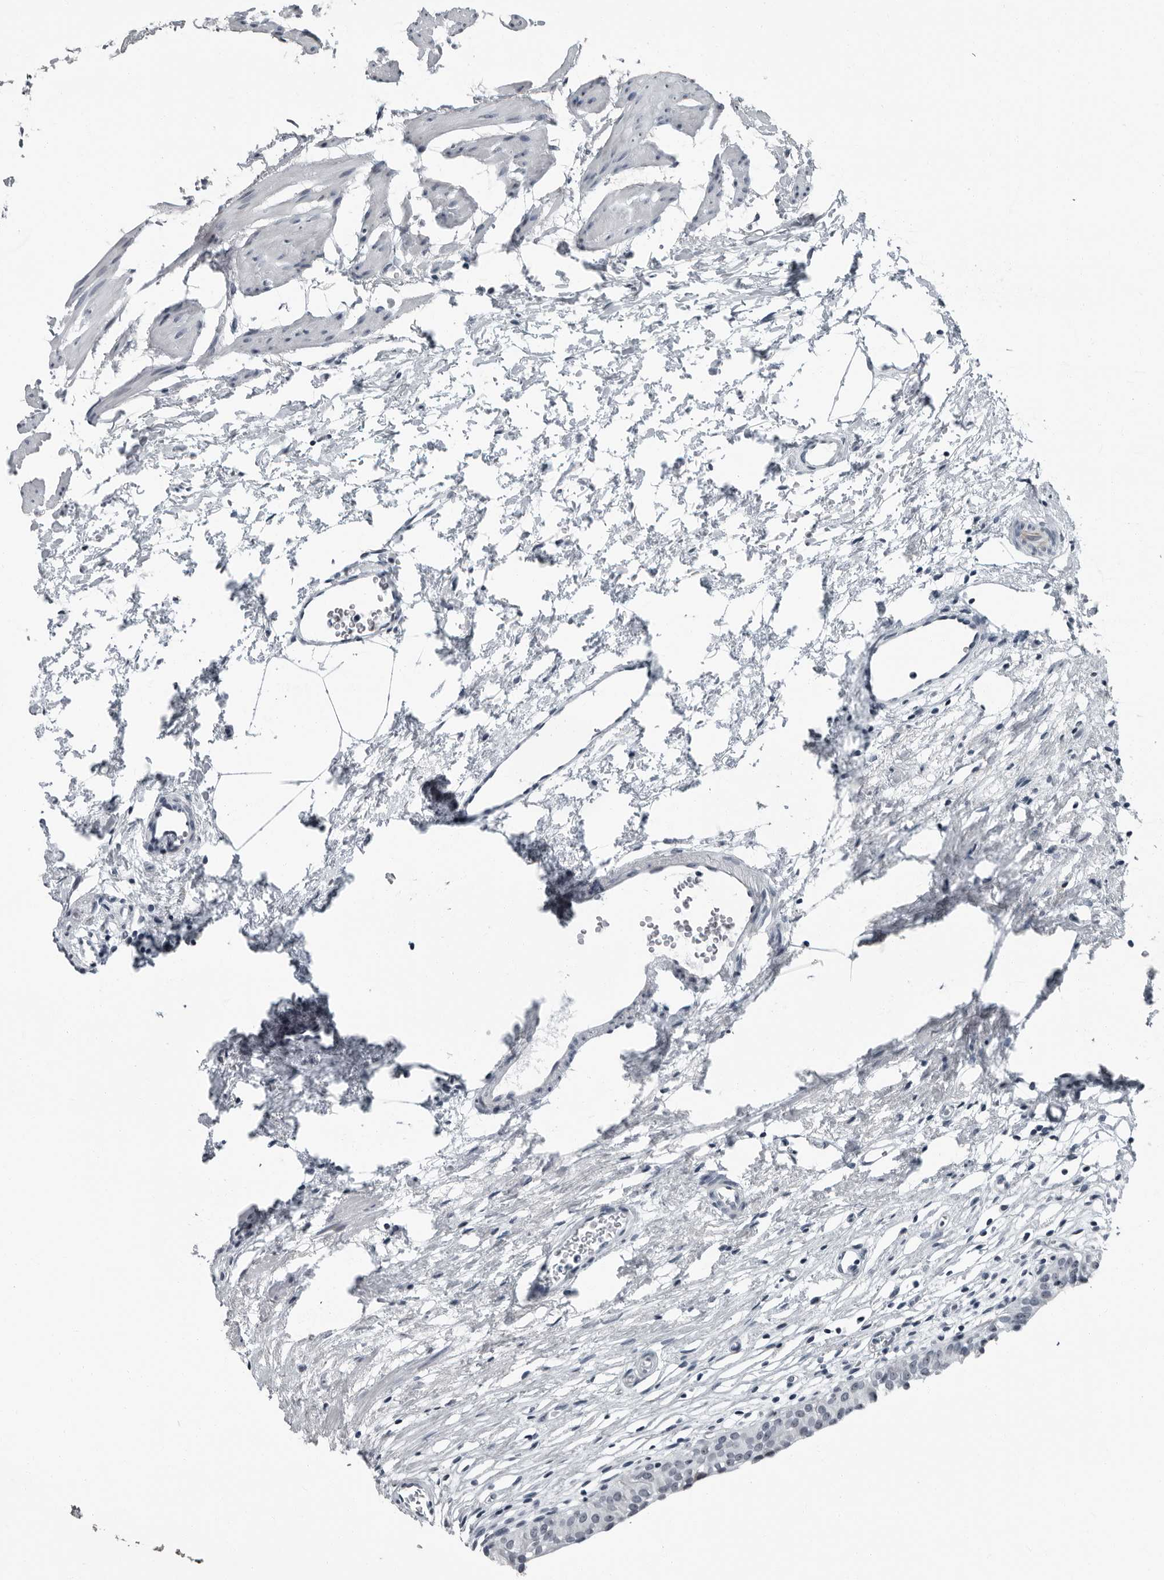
{"staining": {"intensity": "negative", "quantity": "none", "location": "none"}, "tissue": "urinary bladder", "cell_type": "Urothelial cells", "image_type": "normal", "snomed": [{"axis": "morphology", "description": "Normal tissue, NOS"}, {"axis": "morphology", "description": "Urothelial carcinoma, High grade"}, {"axis": "topography", "description": "Urinary bladder"}], "caption": "The photomicrograph shows no significant positivity in urothelial cells of urinary bladder.", "gene": "PDCD11", "patient": {"sex": "female", "age": 60}}